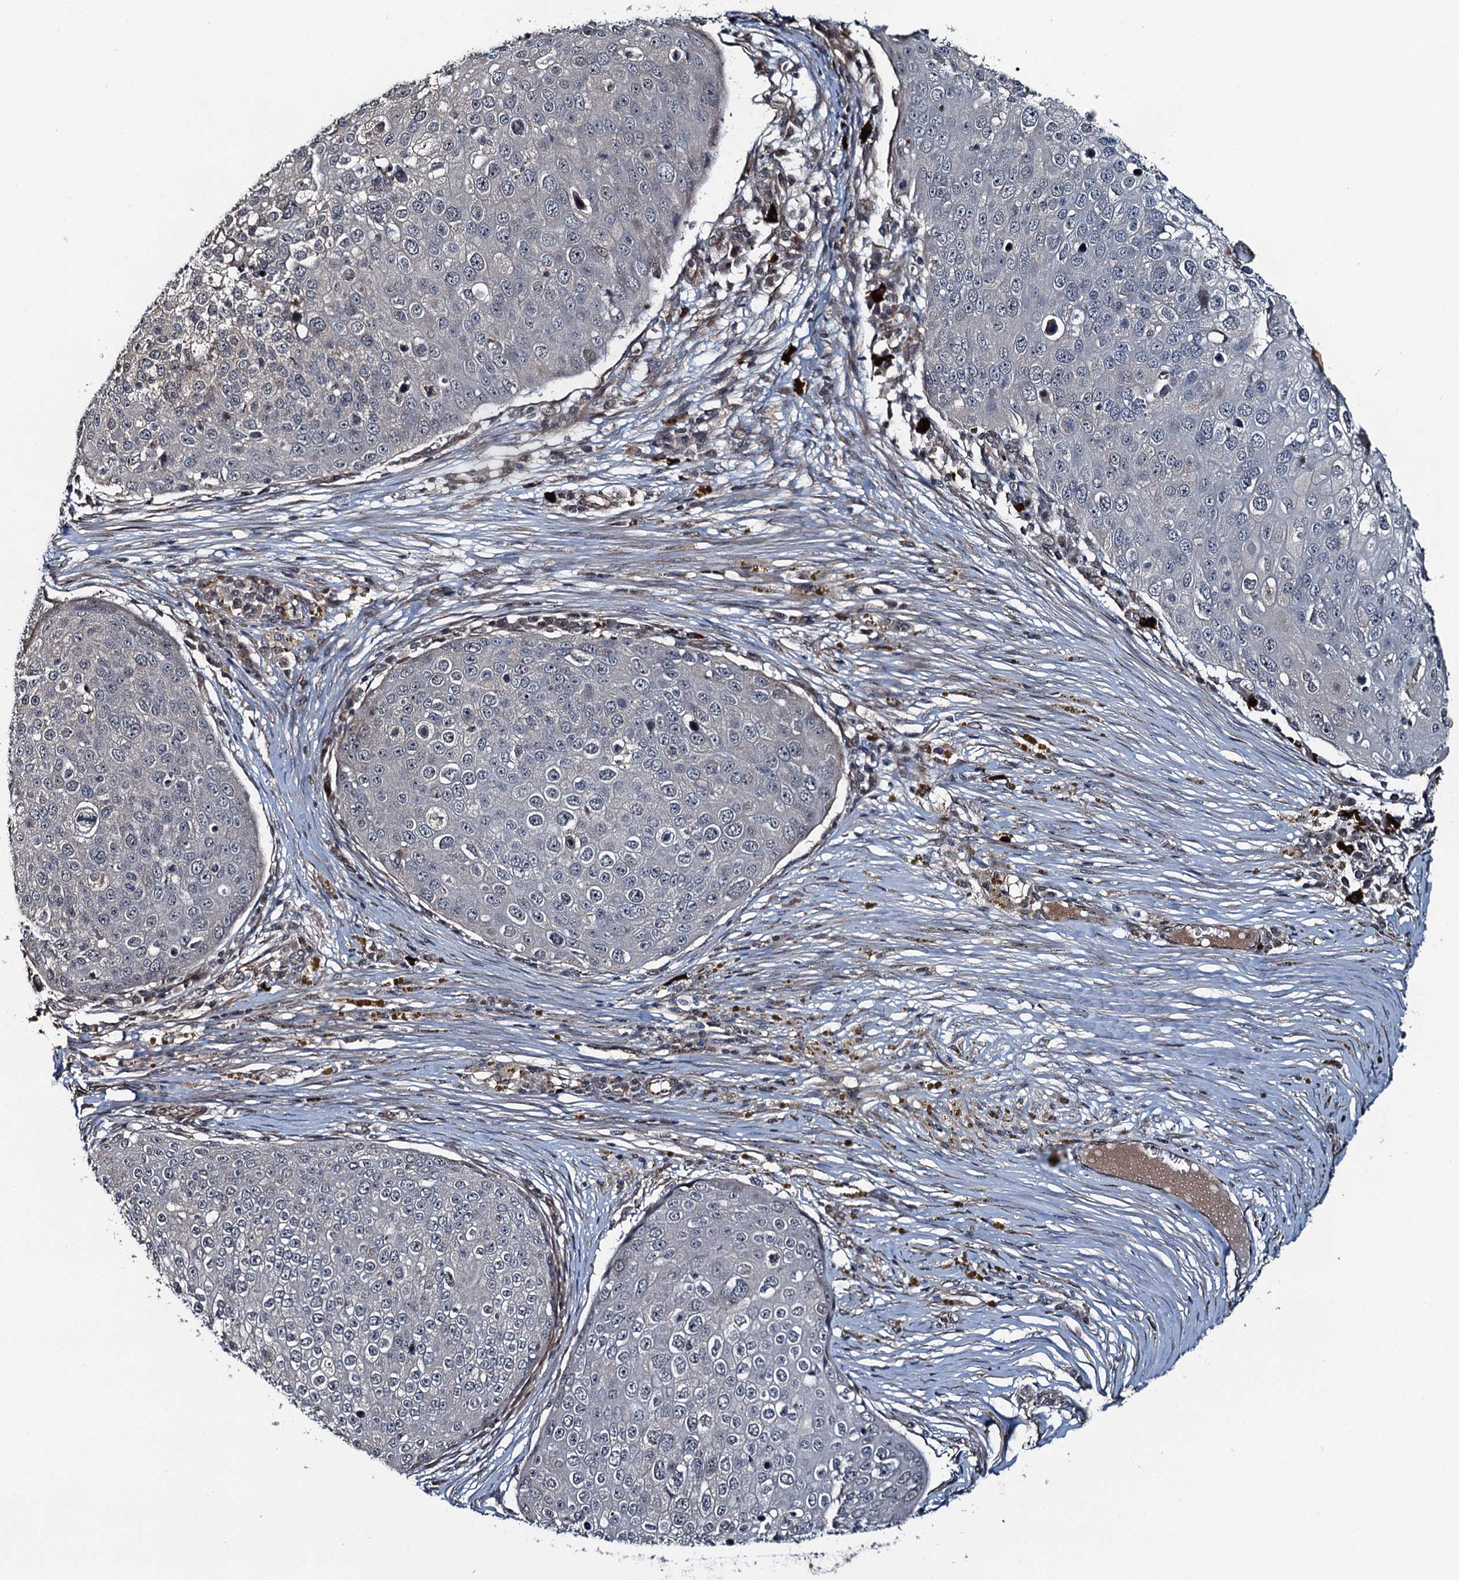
{"staining": {"intensity": "negative", "quantity": "none", "location": "none"}, "tissue": "skin cancer", "cell_type": "Tumor cells", "image_type": "cancer", "snomed": [{"axis": "morphology", "description": "Squamous cell carcinoma, NOS"}, {"axis": "topography", "description": "Skin"}], "caption": "This is an immunohistochemistry (IHC) histopathology image of skin squamous cell carcinoma. There is no staining in tumor cells.", "gene": "WHAMM", "patient": {"sex": "male", "age": 71}}